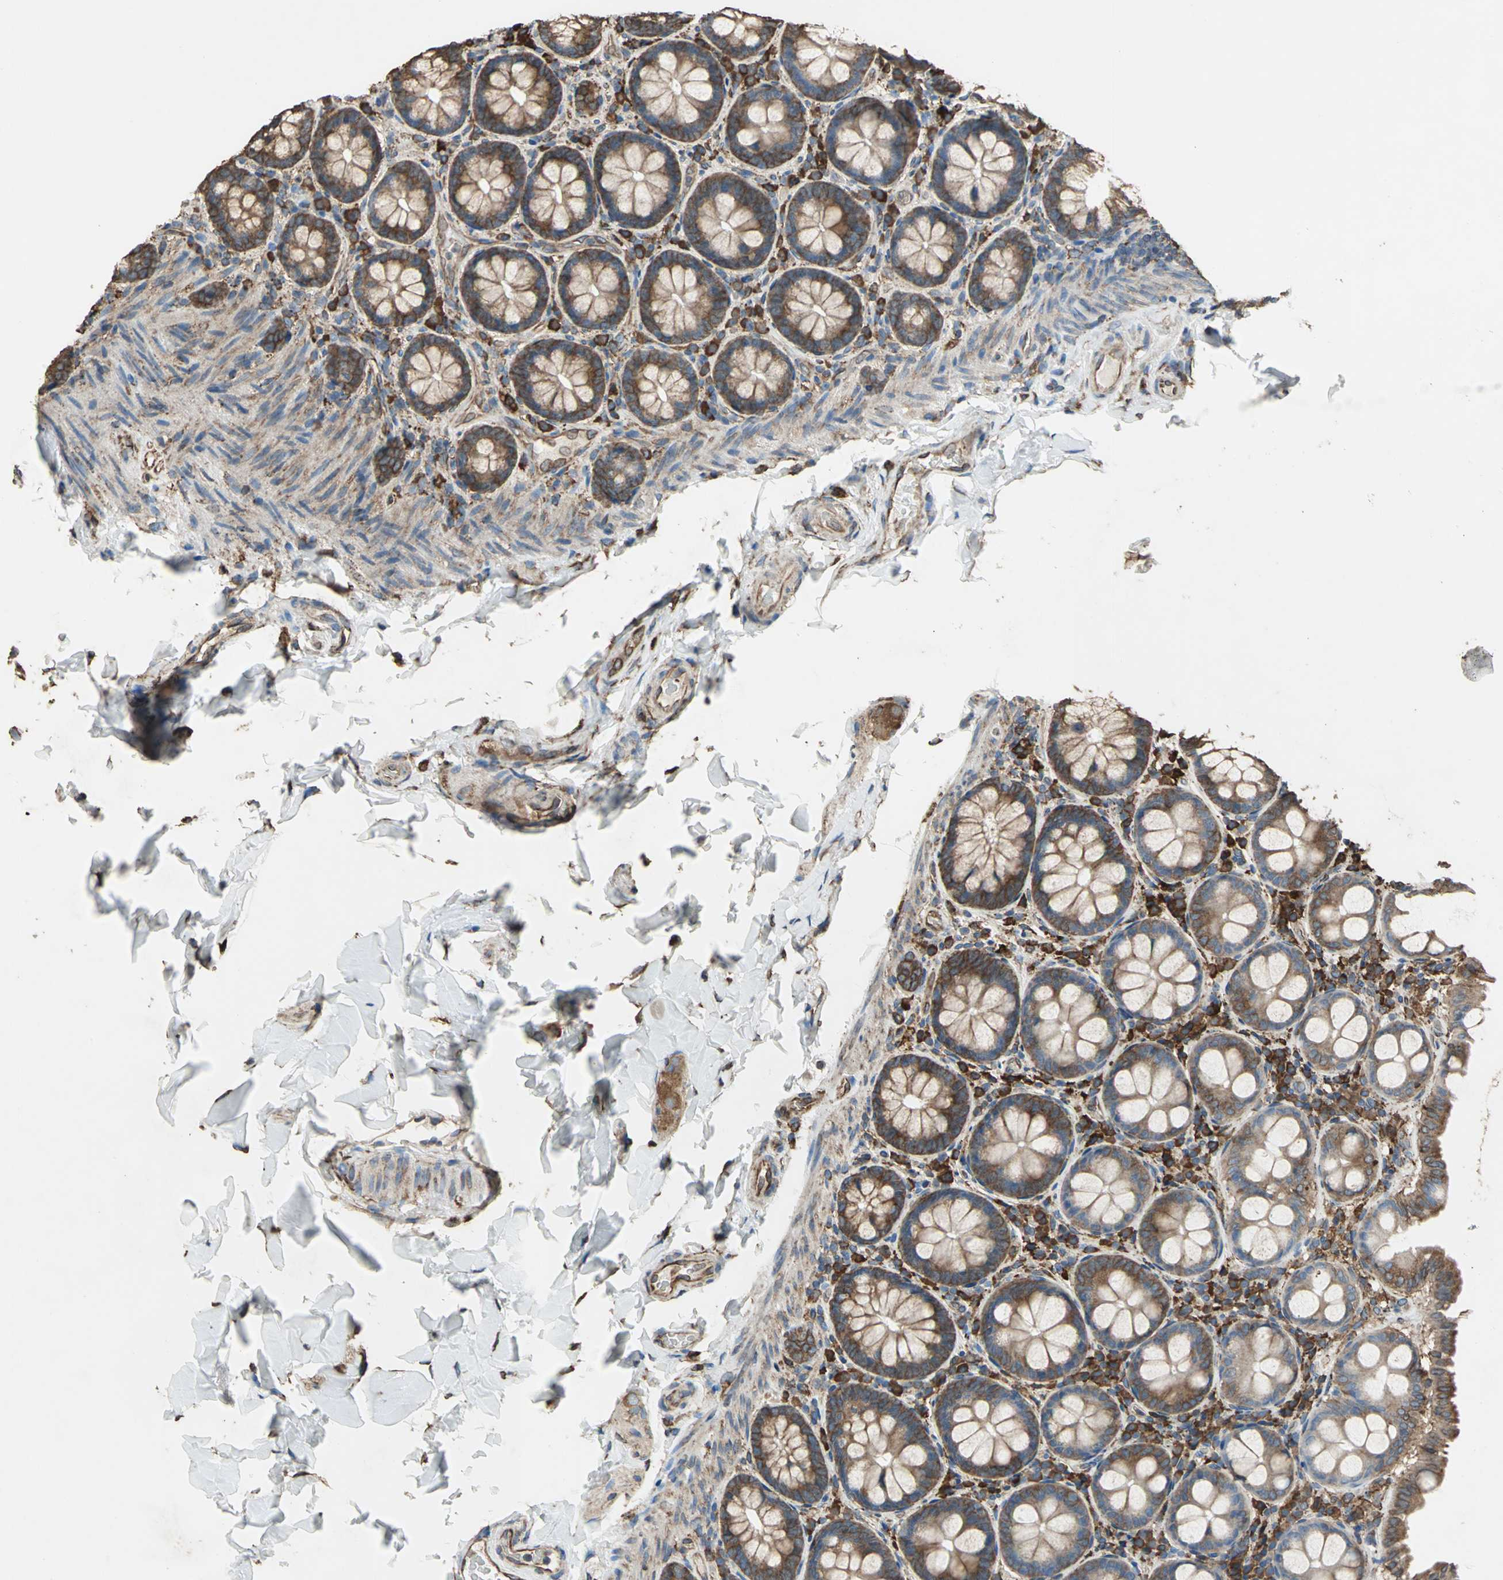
{"staining": {"intensity": "strong", "quantity": ">75%", "location": "cytoplasmic/membranous"}, "tissue": "colon", "cell_type": "Endothelial cells", "image_type": "normal", "snomed": [{"axis": "morphology", "description": "Normal tissue, NOS"}, {"axis": "topography", "description": "Colon"}], "caption": "Approximately >75% of endothelial cells in unremarkable colon reveal strong cytoplasmic/membranous protein staining as visualized by brown immunohistochemical staining.", "gene": "GPANK1", "patient": {"sex": "female", "age": 61}}